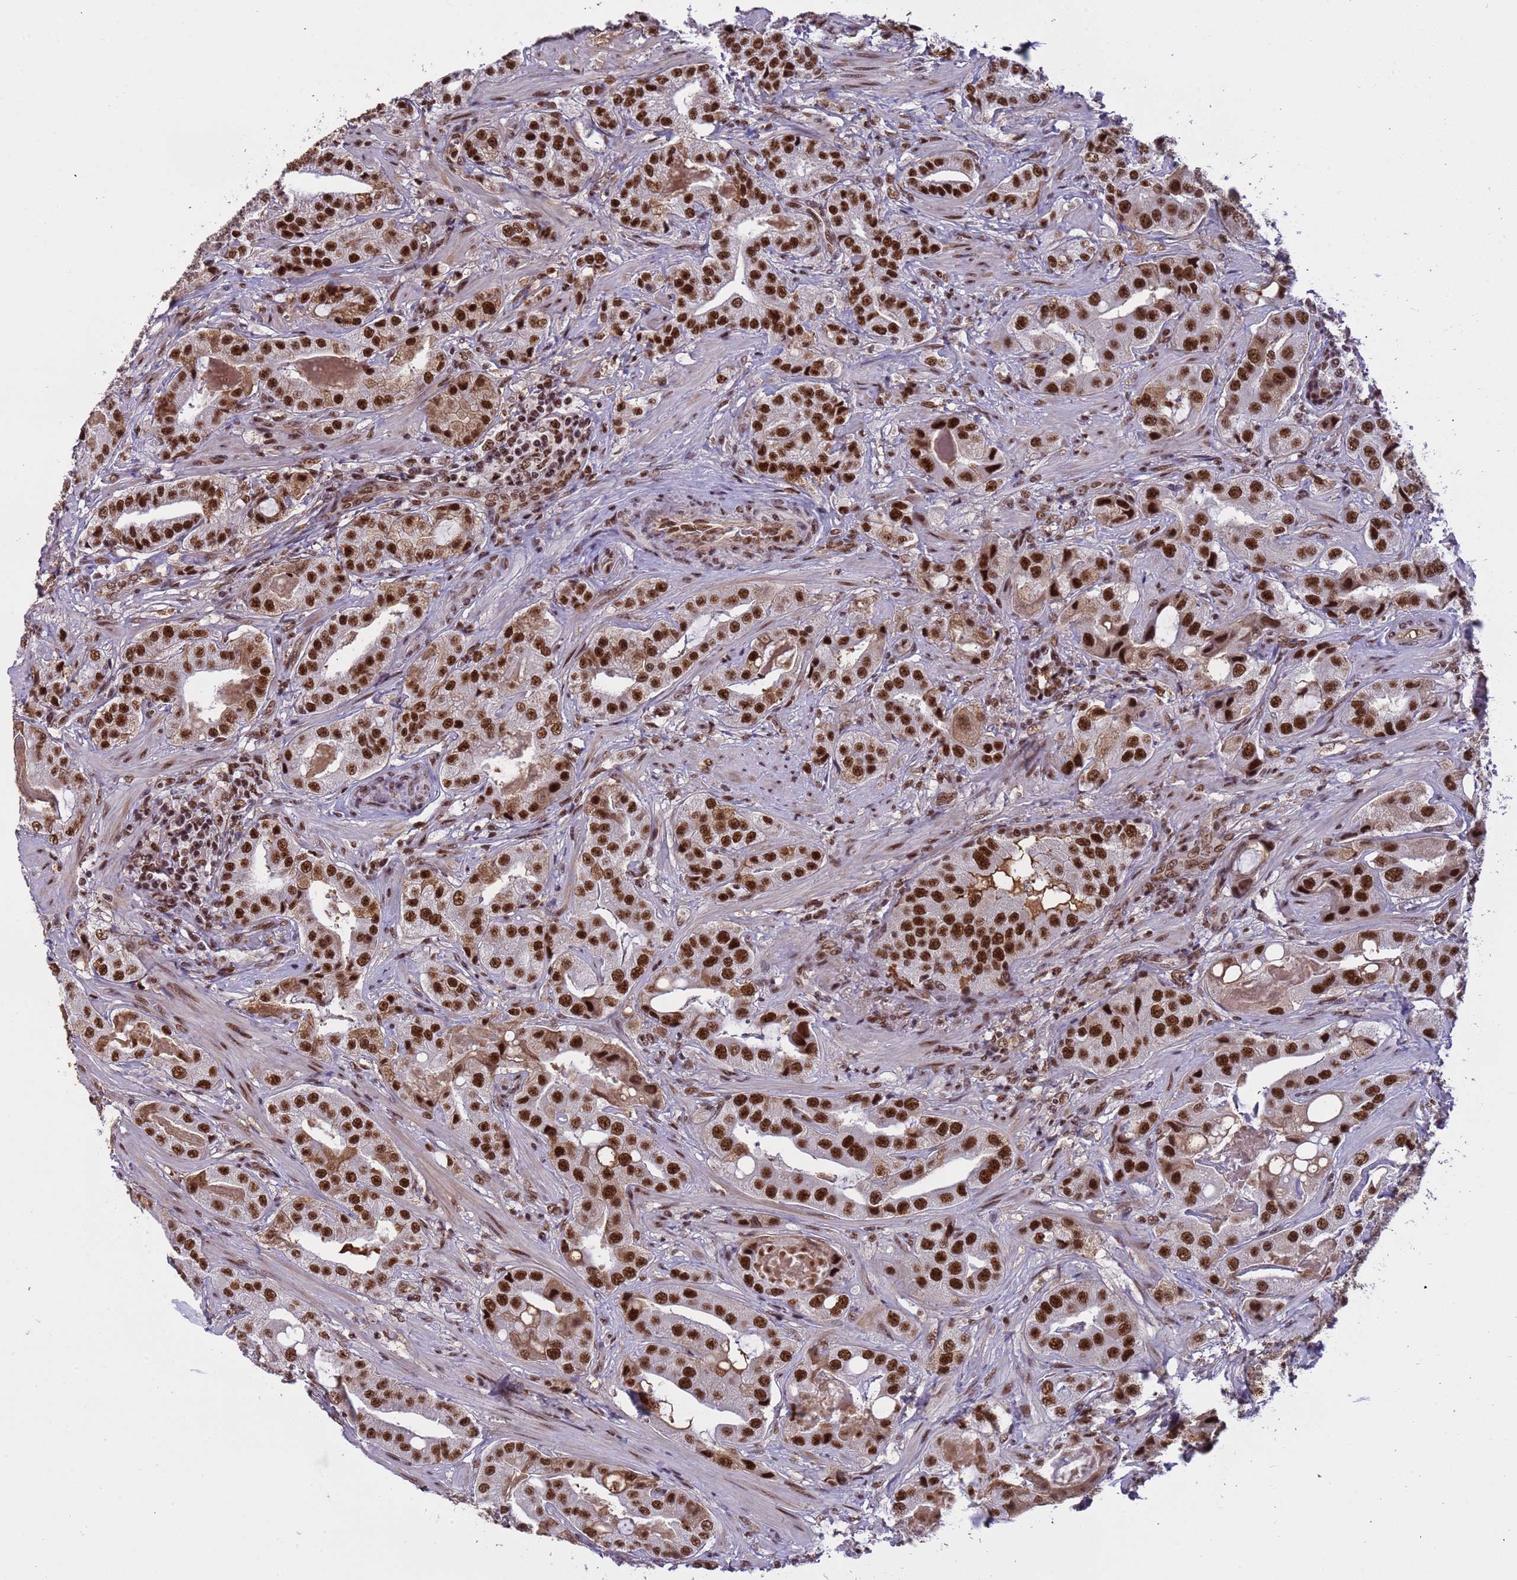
{"staining": {"intensity": "strong", "quantity": ">75%", "location": "nuclear"}, "tissue": "prostate cancer", "cell_type": "Tumor cells", "image_type": "cancer", "snomed": [{"axis": "morphology", "description": "Adenocarcinoma, High grade"}, {"axis": "topography", "description": "Prostate"}], "caption": "Prostate cancer (high-grade adenocarcinoma) tissue displays strong nuclear staining in about >75% of tumor cells", "gene": "SRRT", "patient": {"sex": "male", "age": 63}}